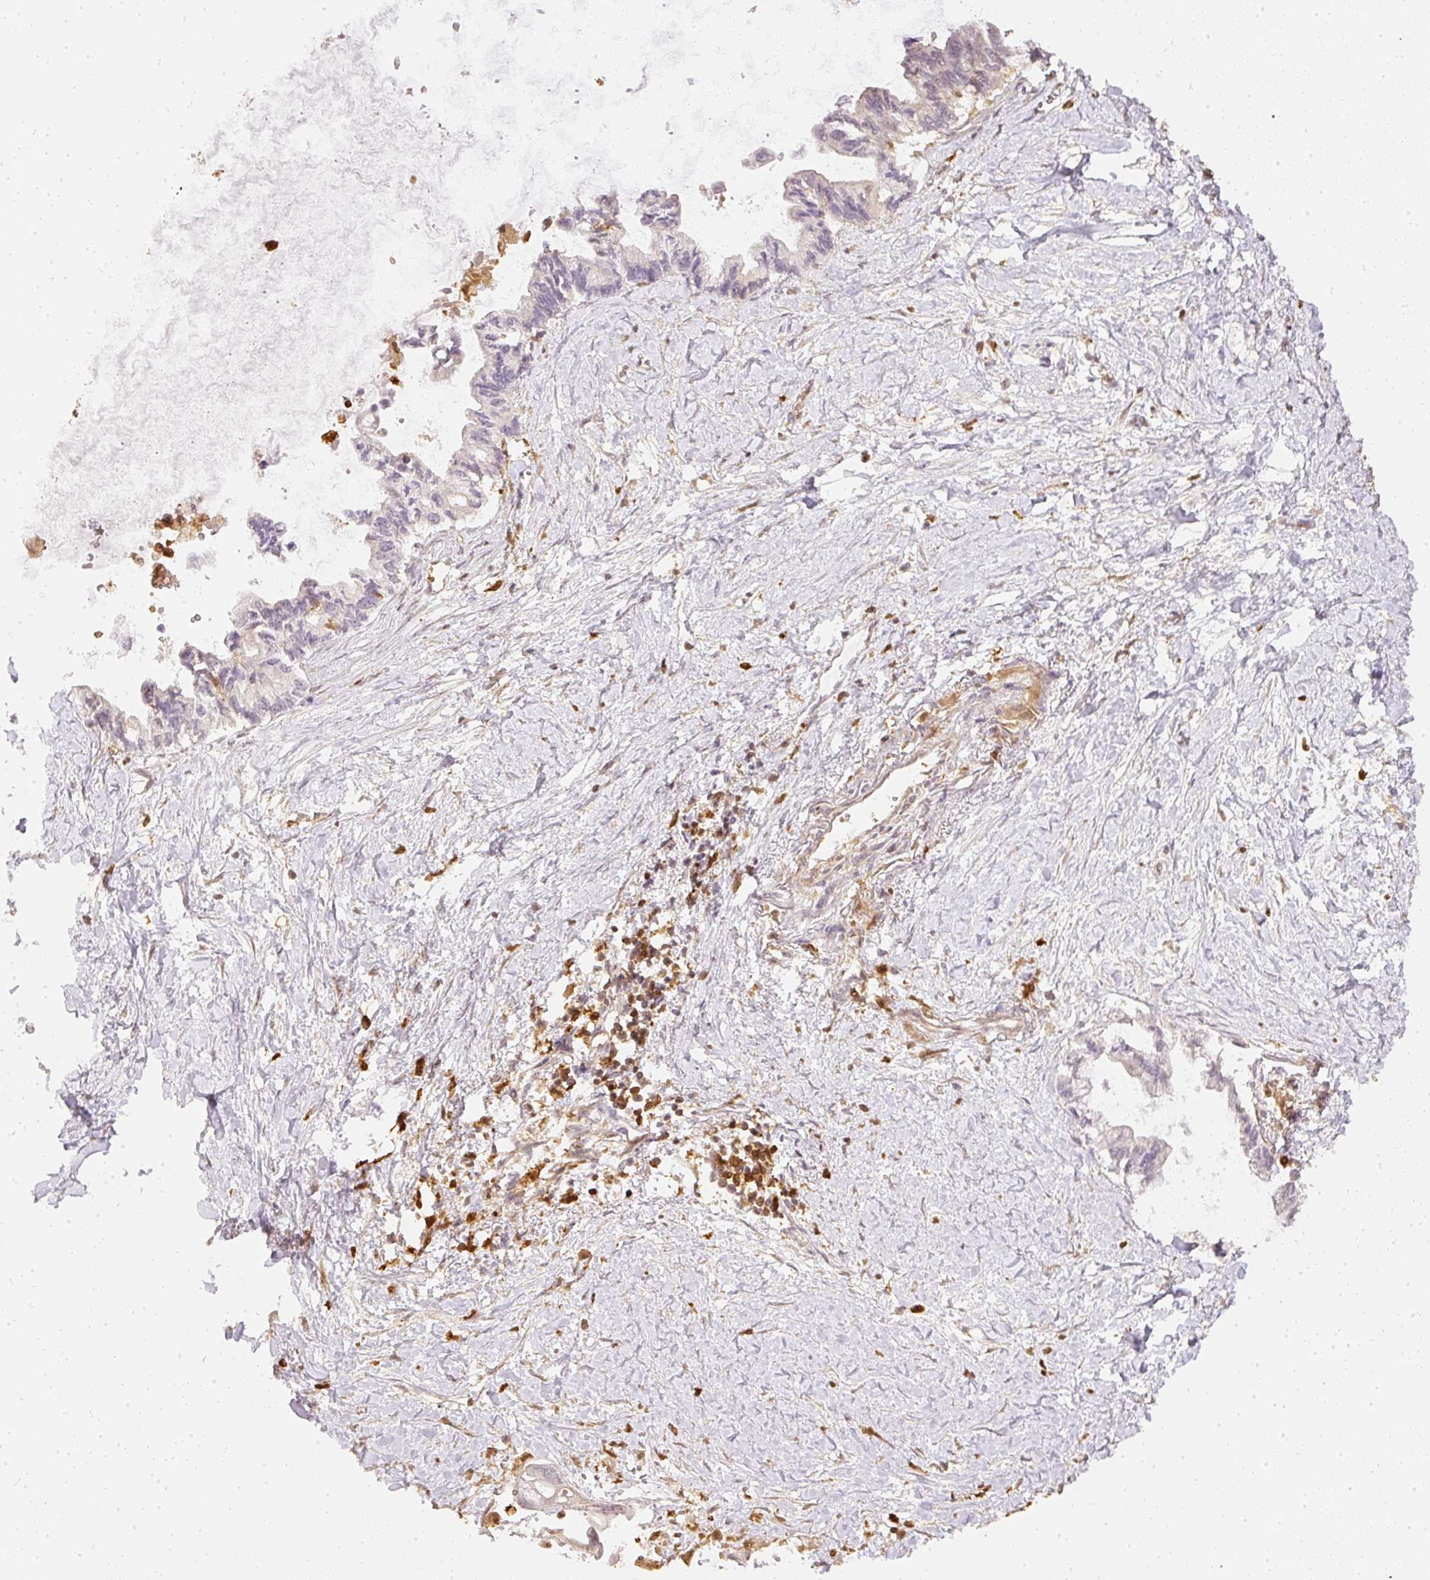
{"staining": {"intensity": "weak", "quantity": "25%-75%", "location": "cytoplasmic/membranous"}, "tissue": "pancreatic cancer", "cell_type": "Tumor cells", "image_type": "cancer", "snomed": [{"axis": "morphology", "description": "Adenocarcinoma, NOS"}, {"axis": "topography", "description": "Pancreas"}], "caption": "The micrograph shows staining of adenocarcinoma (pancreatic), revealing weak cytoplasmic/membranous protein expression (brown color) within tumor cells.", "gene": "PFN1", "patient": {"sex": "male", "age": 61}}